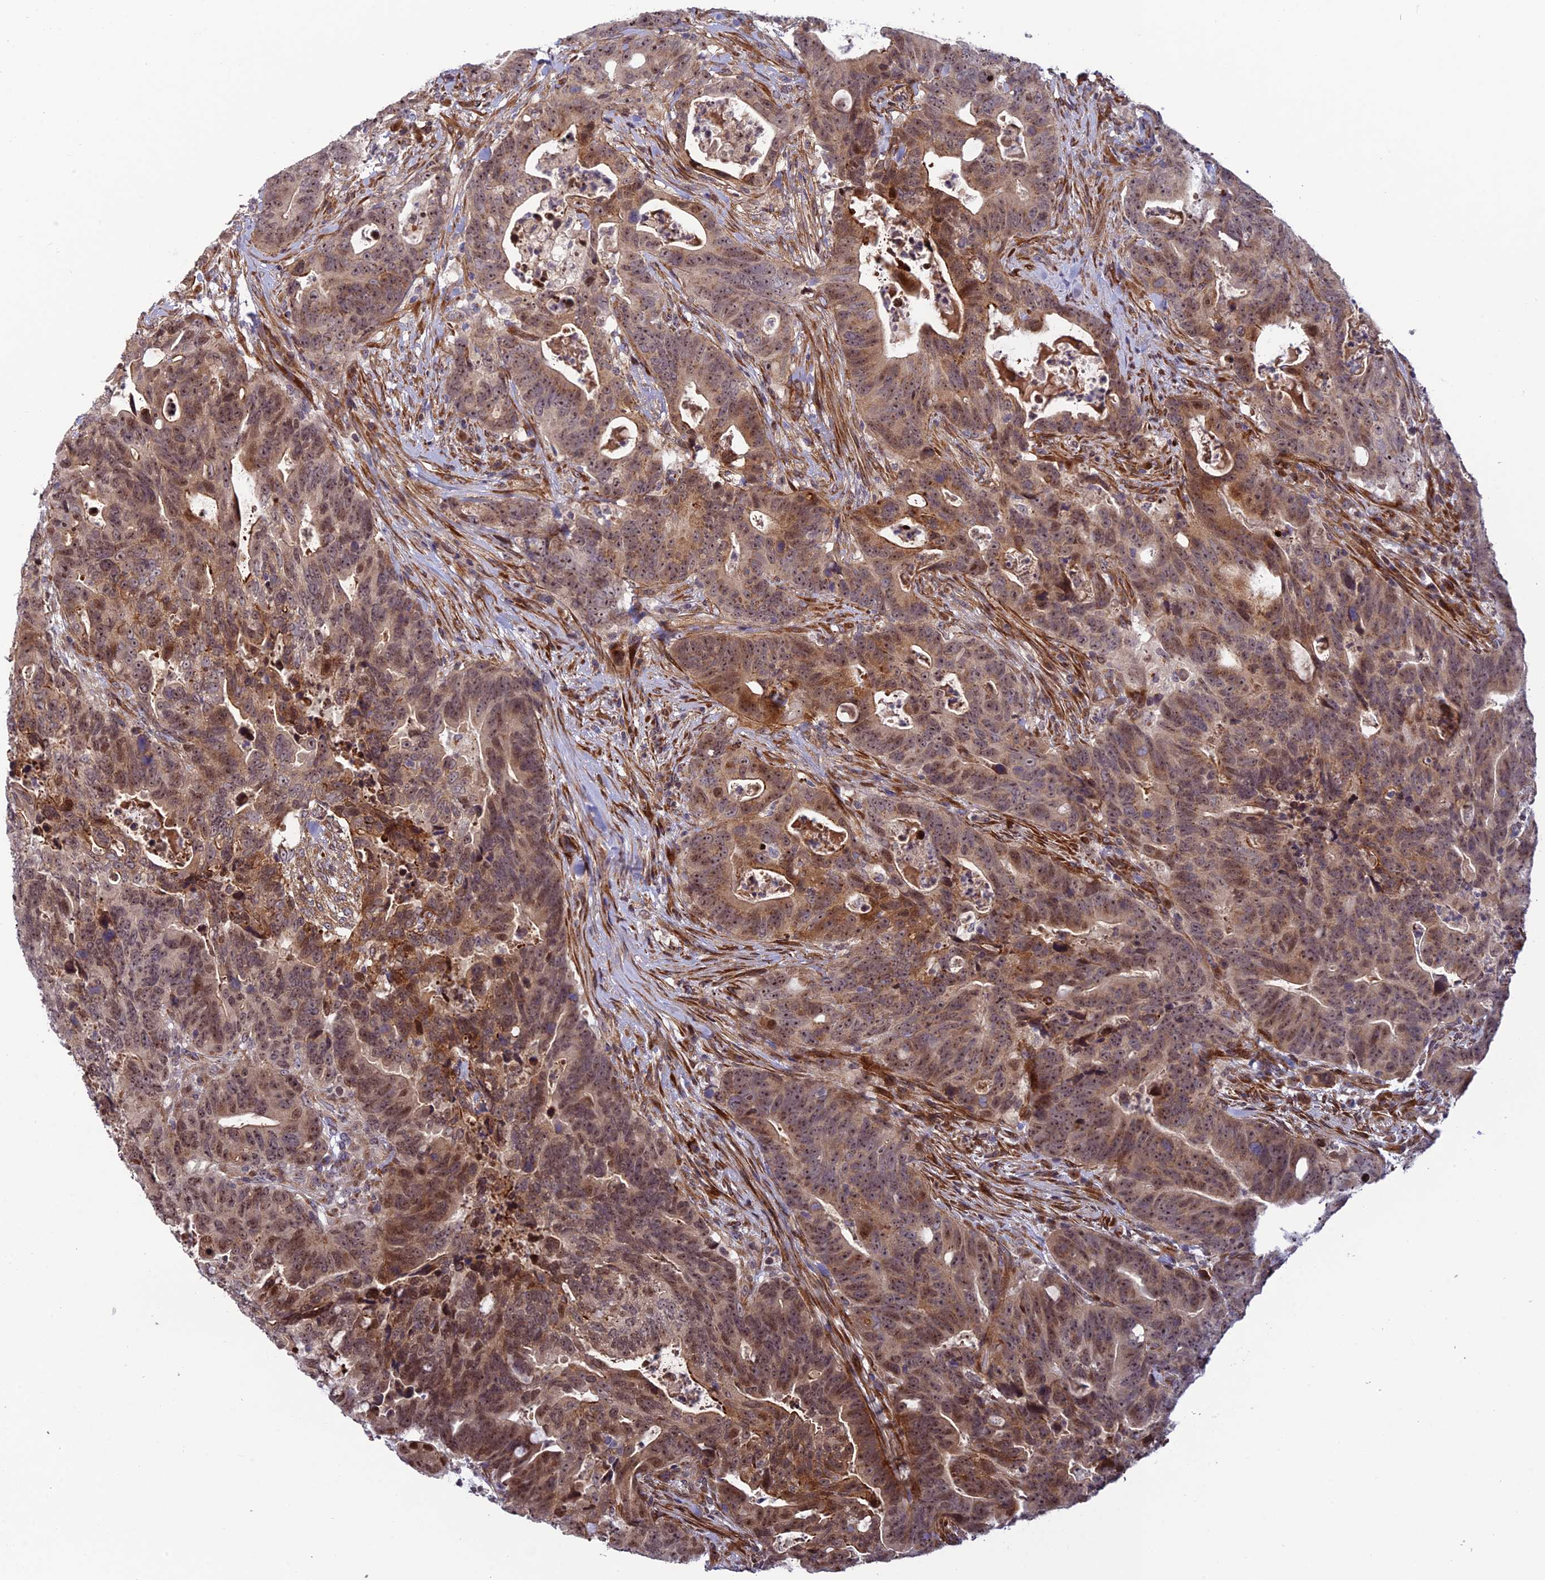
{"staining": {"intensity": "moderate", "quantity": ">75%", "location": "cytoplasmic/membranous,nuclear"}, "tissue": "colorectal cancer", "cell_type": "Tumor cells", "image_type": "cancer", "snomed": [{"axis": "morphology", "description": "Adenocarcinoma, NOS"}, {"axis": "topography", "description": "Colon"}], "caption": "Human colorectal cancer stained with a protein marker demonstrates moderate staining in tumor cells.", "gene": "SMIM7", "patient": {"sex": "female", "age": 82}}